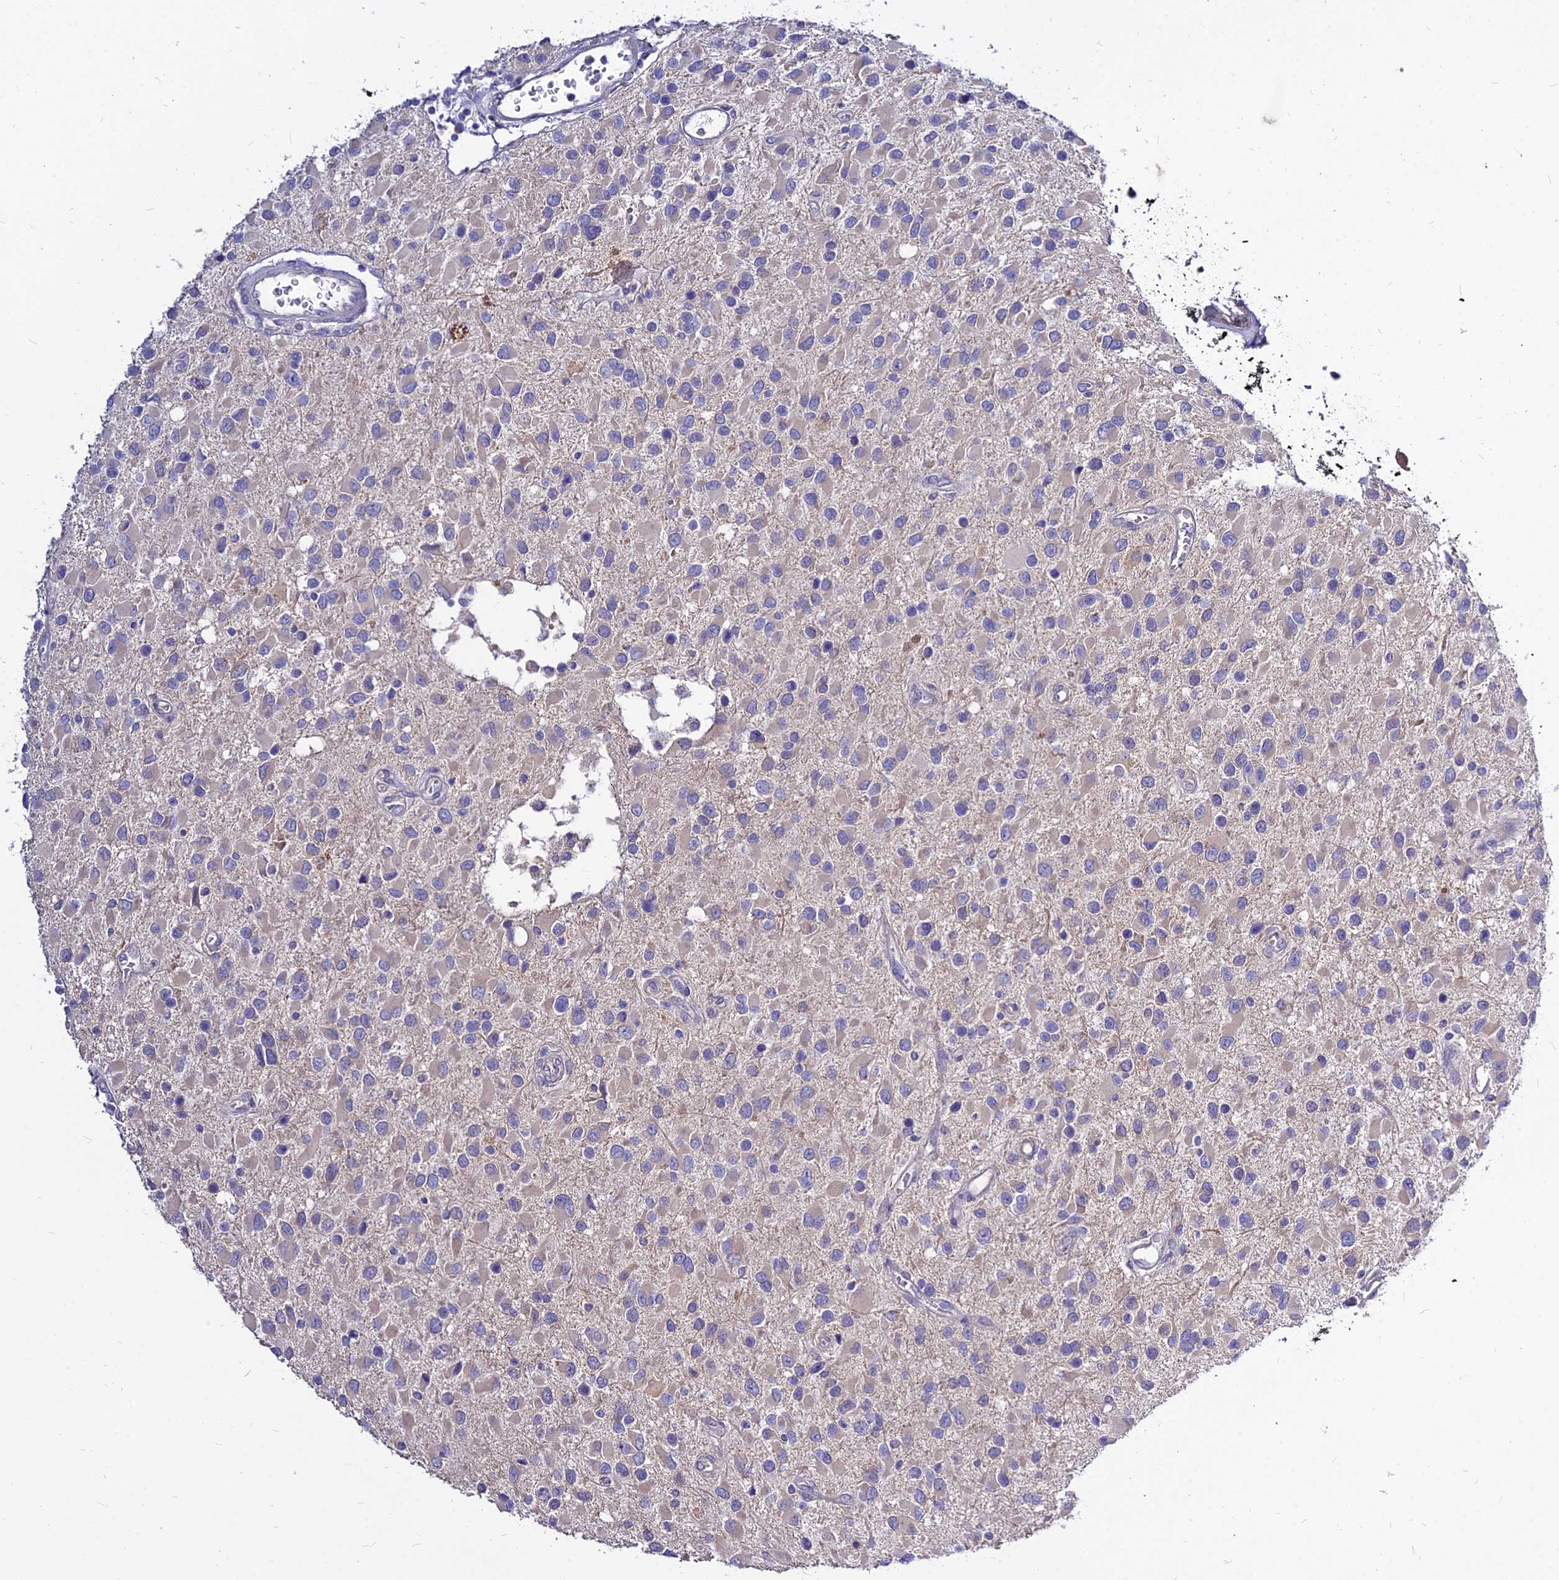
{"staining": {"intensity": "negative", "quantity": "none", "location": "none"}, "tissue": "glioma", "cell_type": "Tumor cells", "image_type": "cancer", "snomed": [{"axis": "morphology", "description": "Glioma, malignant, High grade"}, {"axis": "topography", "description": "Brain"}], "caption": "A high-resolution histopathology image shows immunohistochemistry (IHC) staining of malignant glioma (high-grade), which demonstrates no significant positivity in tumor cells.", "gene": "CZIB", "patient": {"sex": "male", "age": 53}}